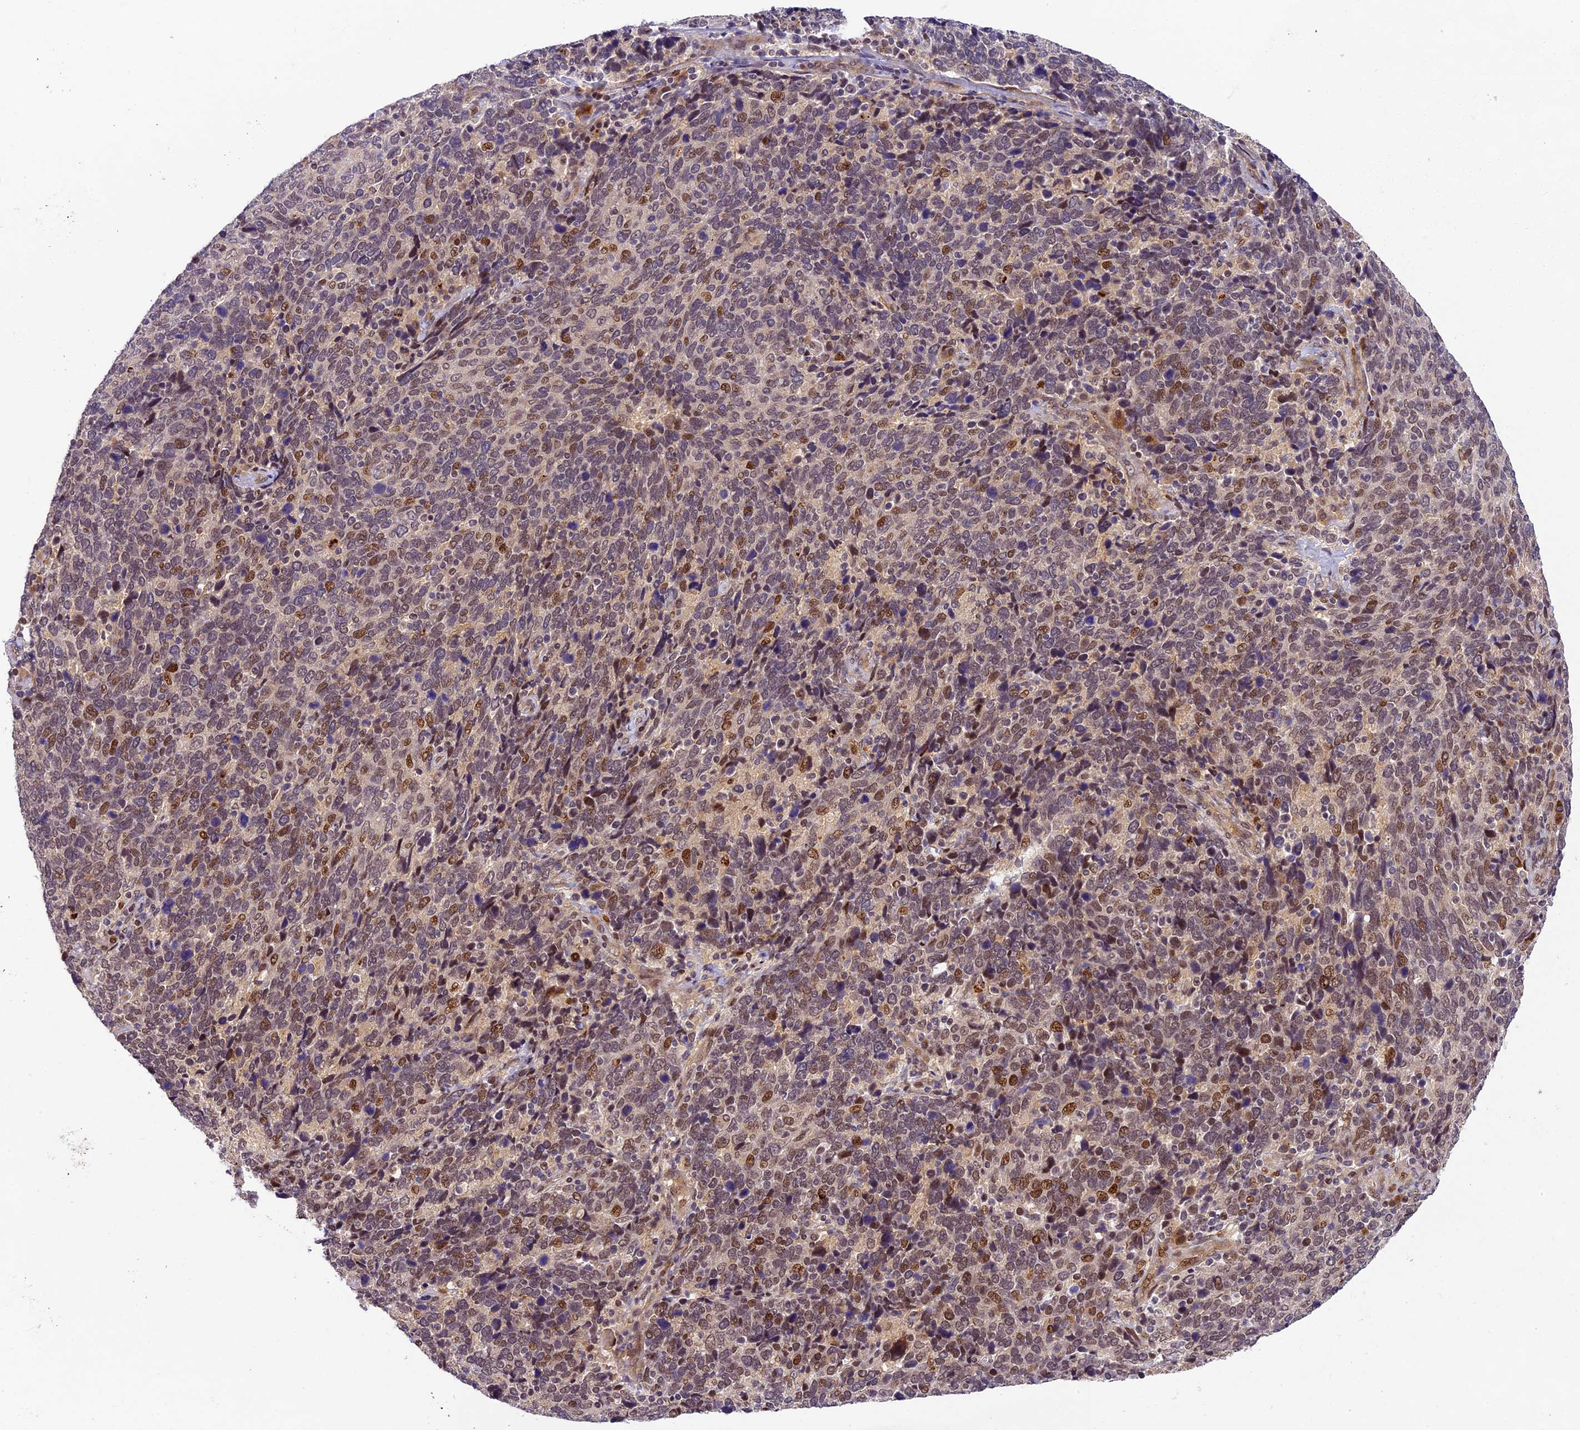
{"staining": {"intensity": "moderate", "quantity": "25%-75%", "location": "nuclear"}, "tissue": "cervical cancer", "cell_type": "Tumor cells", "image_type": "cancer", "snomed": [{"axis": "morphology", "description": "Squamous cell carcinoma, NOS"}, {"axis": "topography", "description": "Cervix"}], "caption": "Cervical squamous cell carcinoma stained with a protein marker reveals moderate staining in tumor cells.", "gene": "NEK8", "patient": {"sex": "female", "age": 41}}